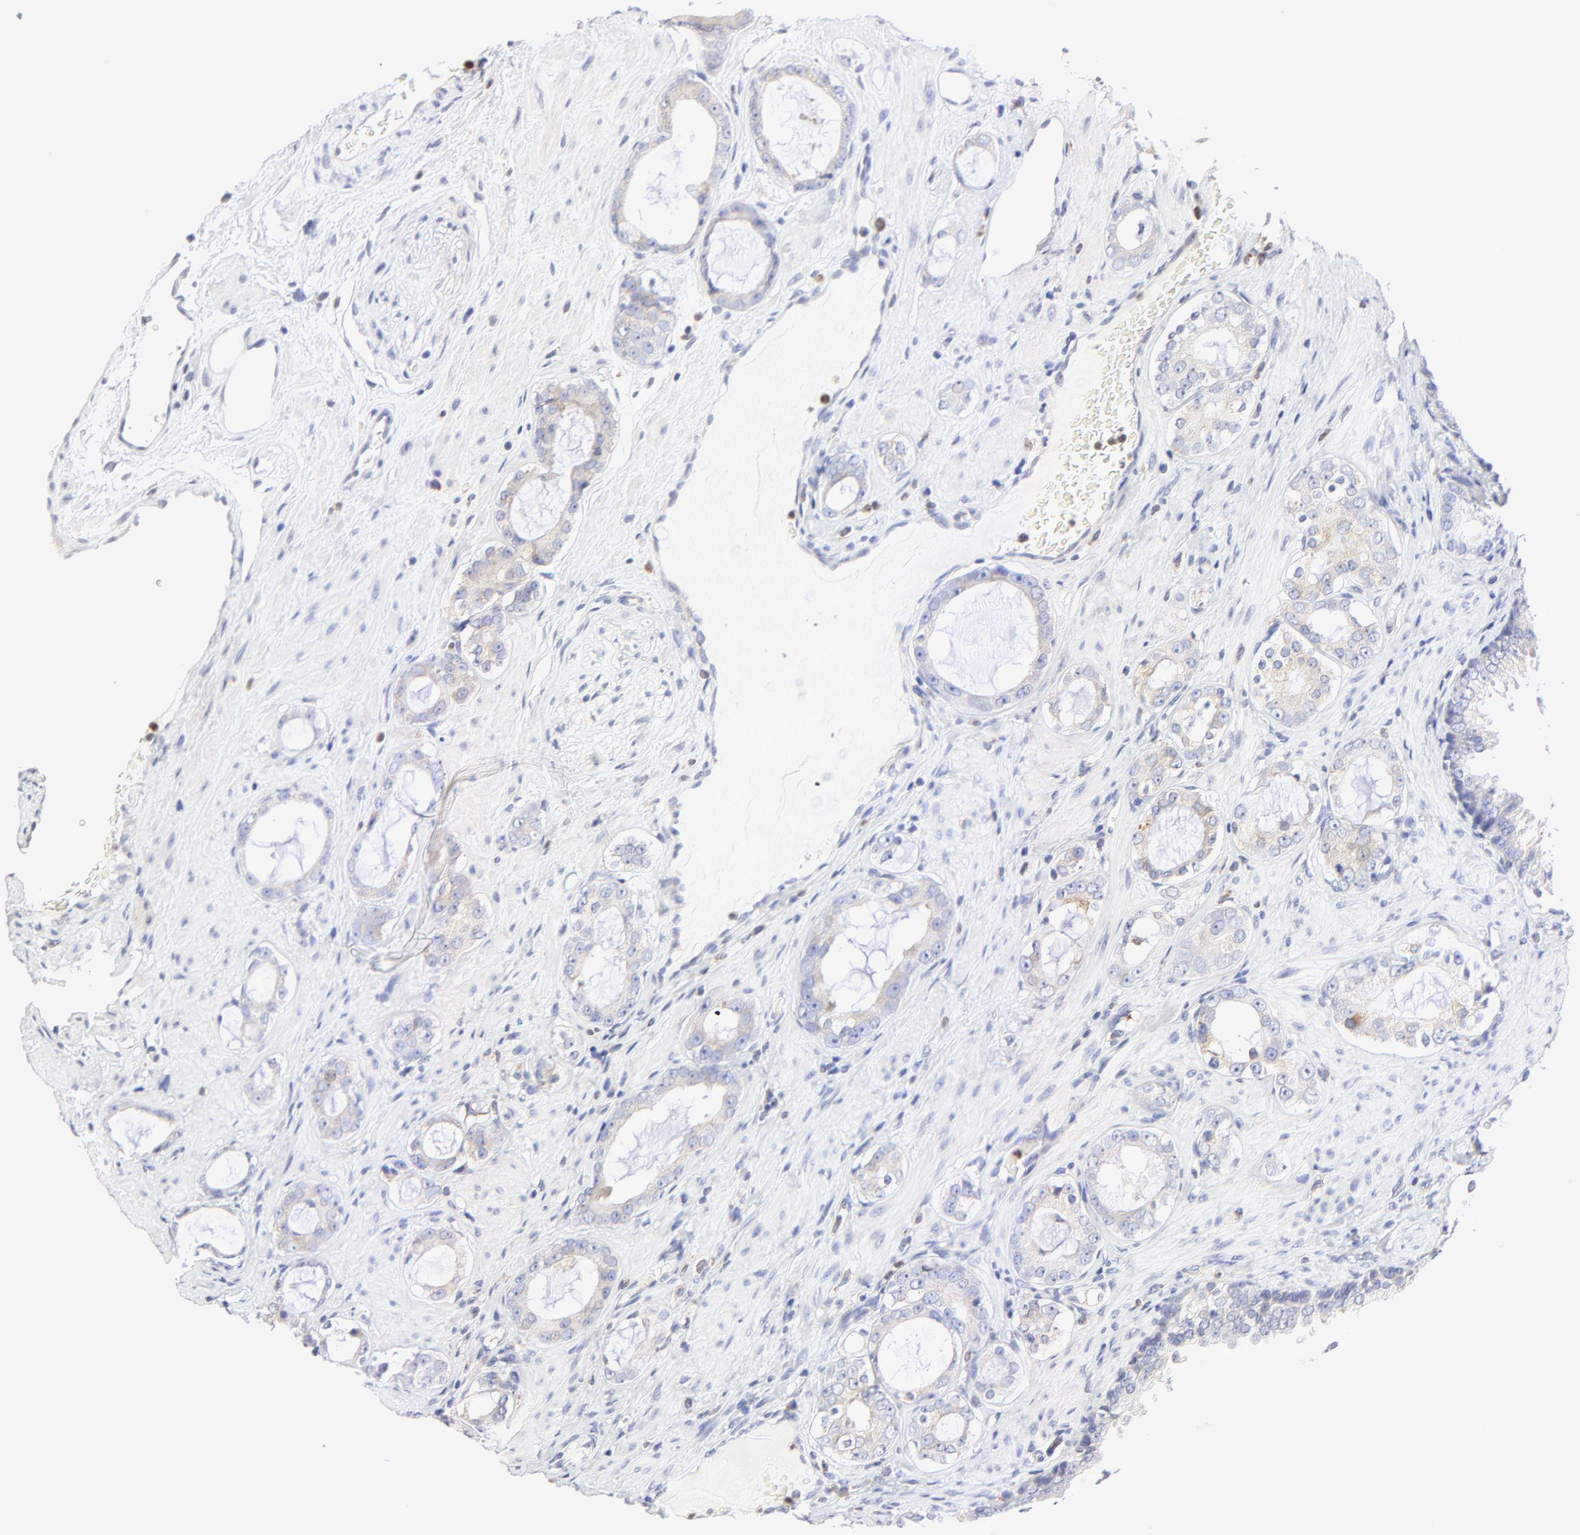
{"staining": {"intensity": "weak", "quantity": "25%-75%", "location": "cytoplasmic/membranous"}, "tissue": "prostate cancer", "cell_type": "Tumor cells", "image_type": "cancer", "snomed": [{"axis": "morphology", "description": "Adenocarcinoma, Medium grade"}, {"axis": "topography", "description": "Prostate"}], "caption": "Human prostate cancer (medium-grade adenocarcinoma) stained with a protein marker displays weak staining in tumor cells.", "gene": "MOSPD2", "patient": {"sex": "male", "age": 73}}